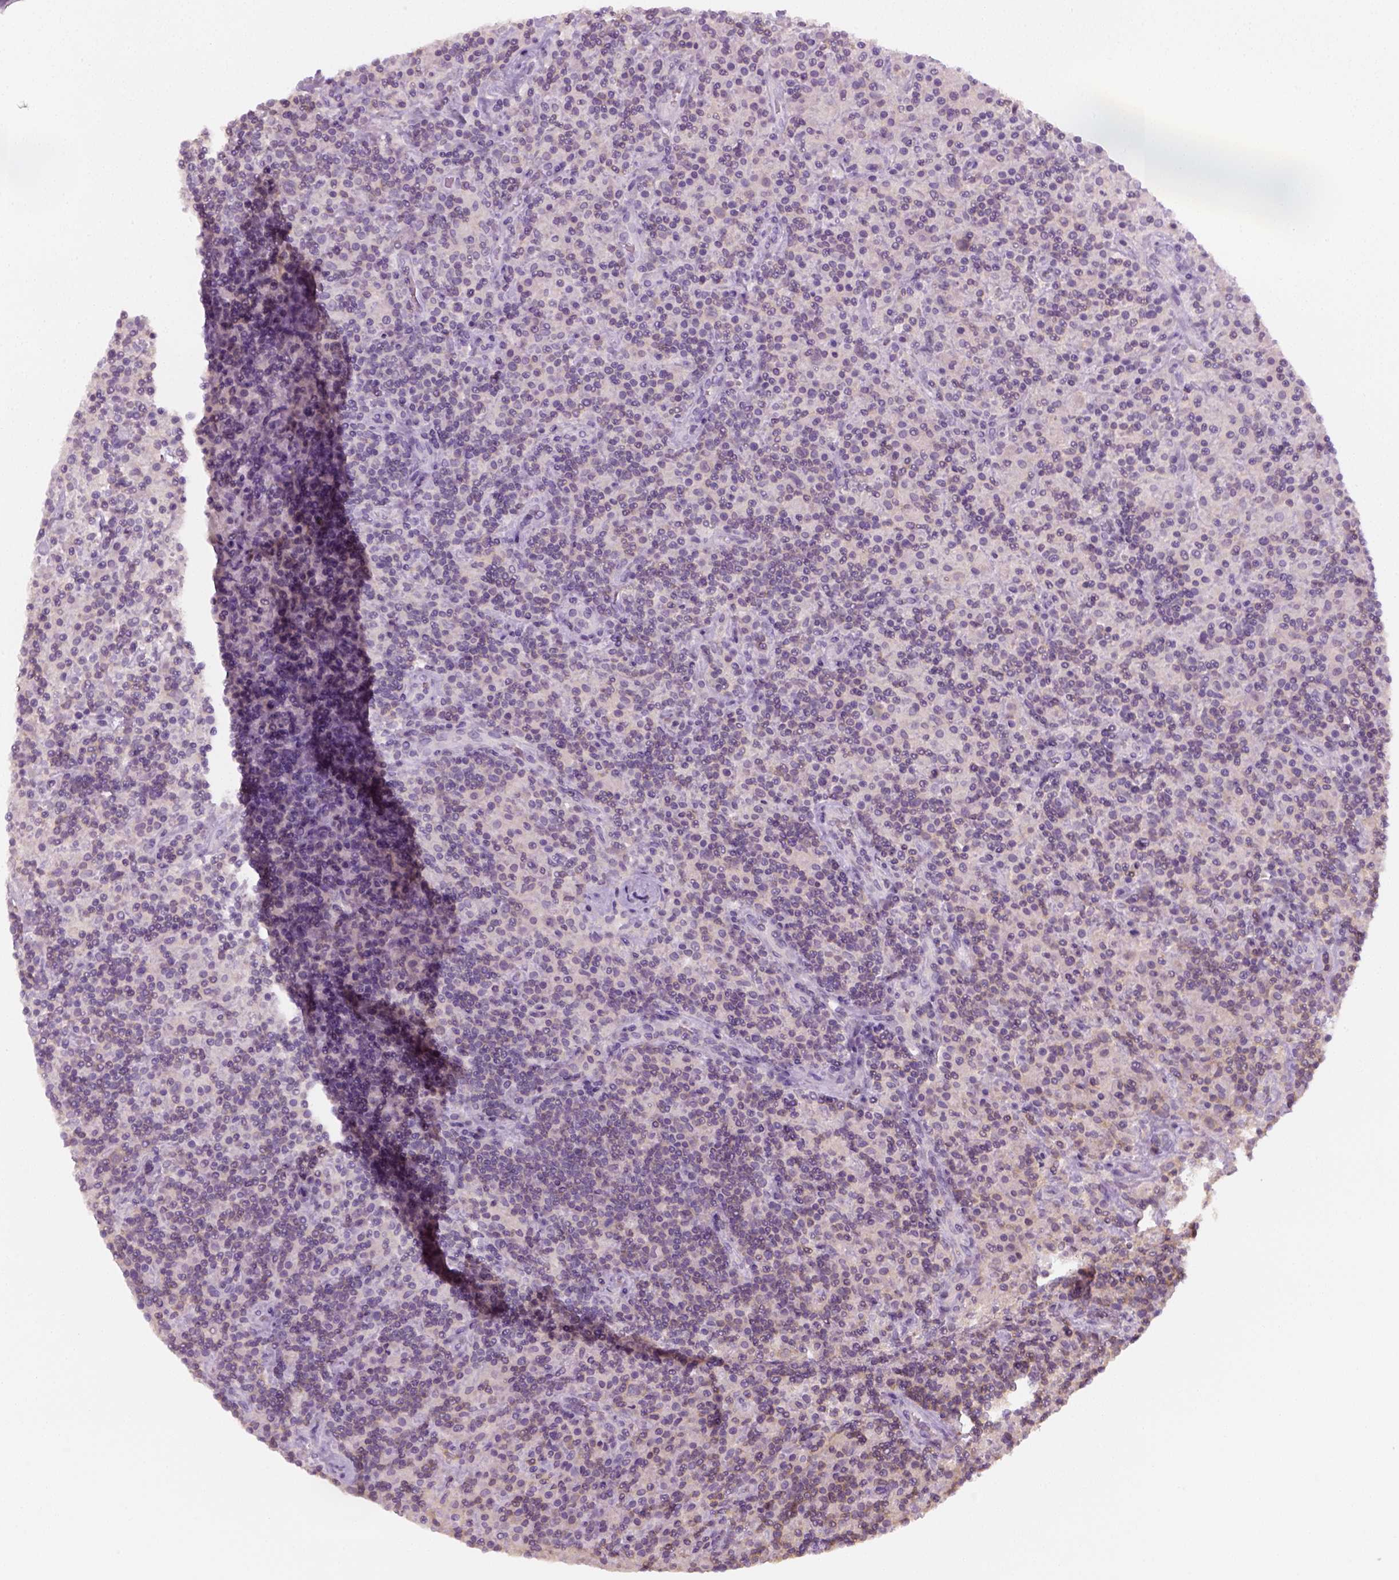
{"staining": {"intensity": "negative", "quantity": "none", "location": "none"}, "tissue": "lymphoma", "cell_type": "Tumor cells", "image_type": "cancer", "snomed": [{"axis": "morphology", "description": "Hodgkin's disease, NOS"}, {"axis": "topography", "description": "Lymph node"}], "caption": "The immunohistochemistry (IHC) micrograph has no significant staining in tumor cells of lymphoma tissue.", "gene": "EPHB1", "patient": {"sex": "male", "age": 70}}